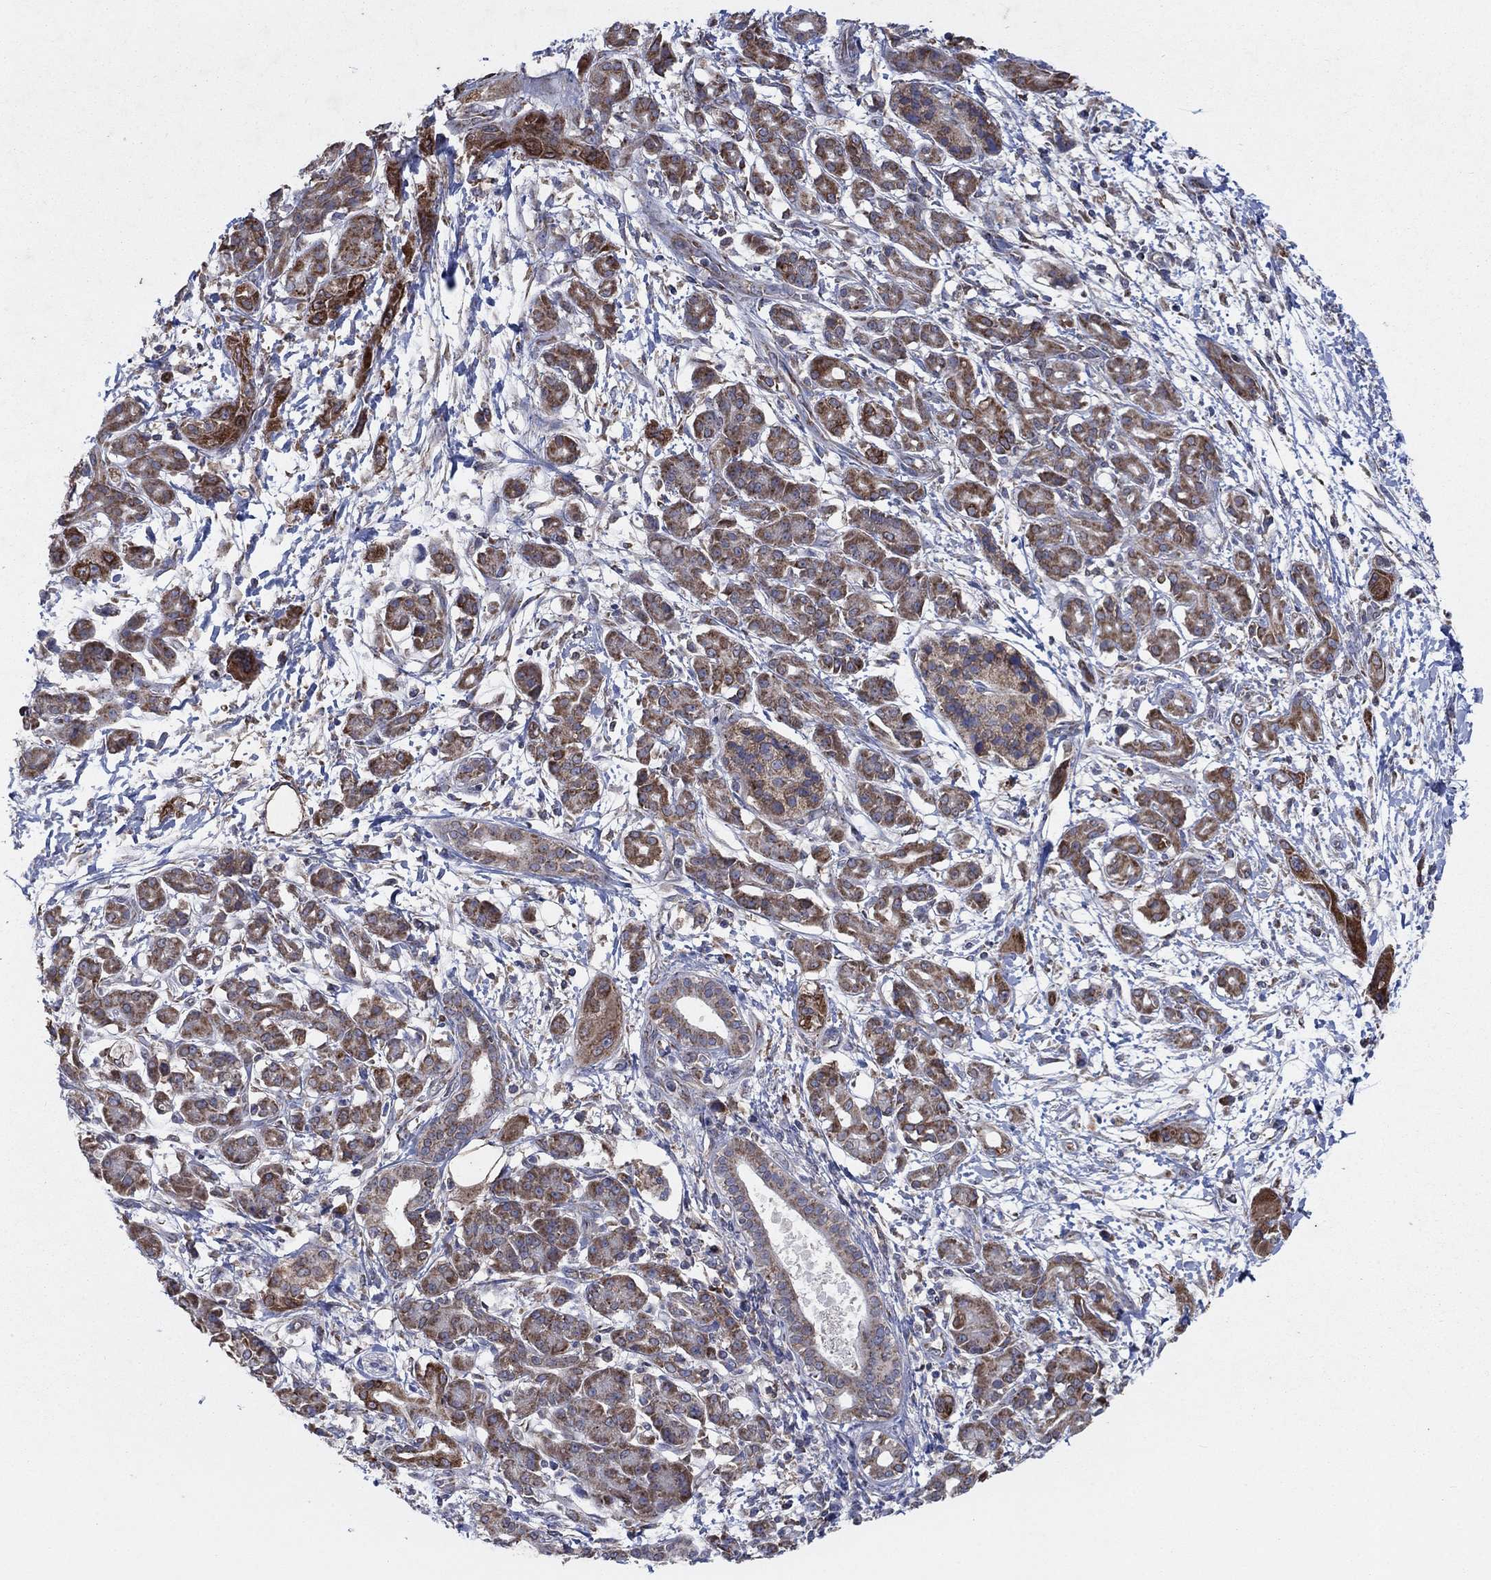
{"staining": {"intensity": "strong", "quantity": ">75%", "location": "cytoplasmic/membranous"}, "tissue": "pancreatic cancer", "cell_type": "Tumor cells", "image_type": "cancer", "snomed": [{"axis": "morphology", "description": "Adenocarcinoma, NOS"}, {"axis": "topography", "description": "Pancreas"}], "caption": "Approximately >75% of tumor cells in human pancreatic cancer (adenocarcinoma) demonstrate strong cytoplasmic/membranous protein staining as visualized by brown immunohistochemical staining.", "gene": "NCEH1", "patient": {"sex": "male", "age": 72}}